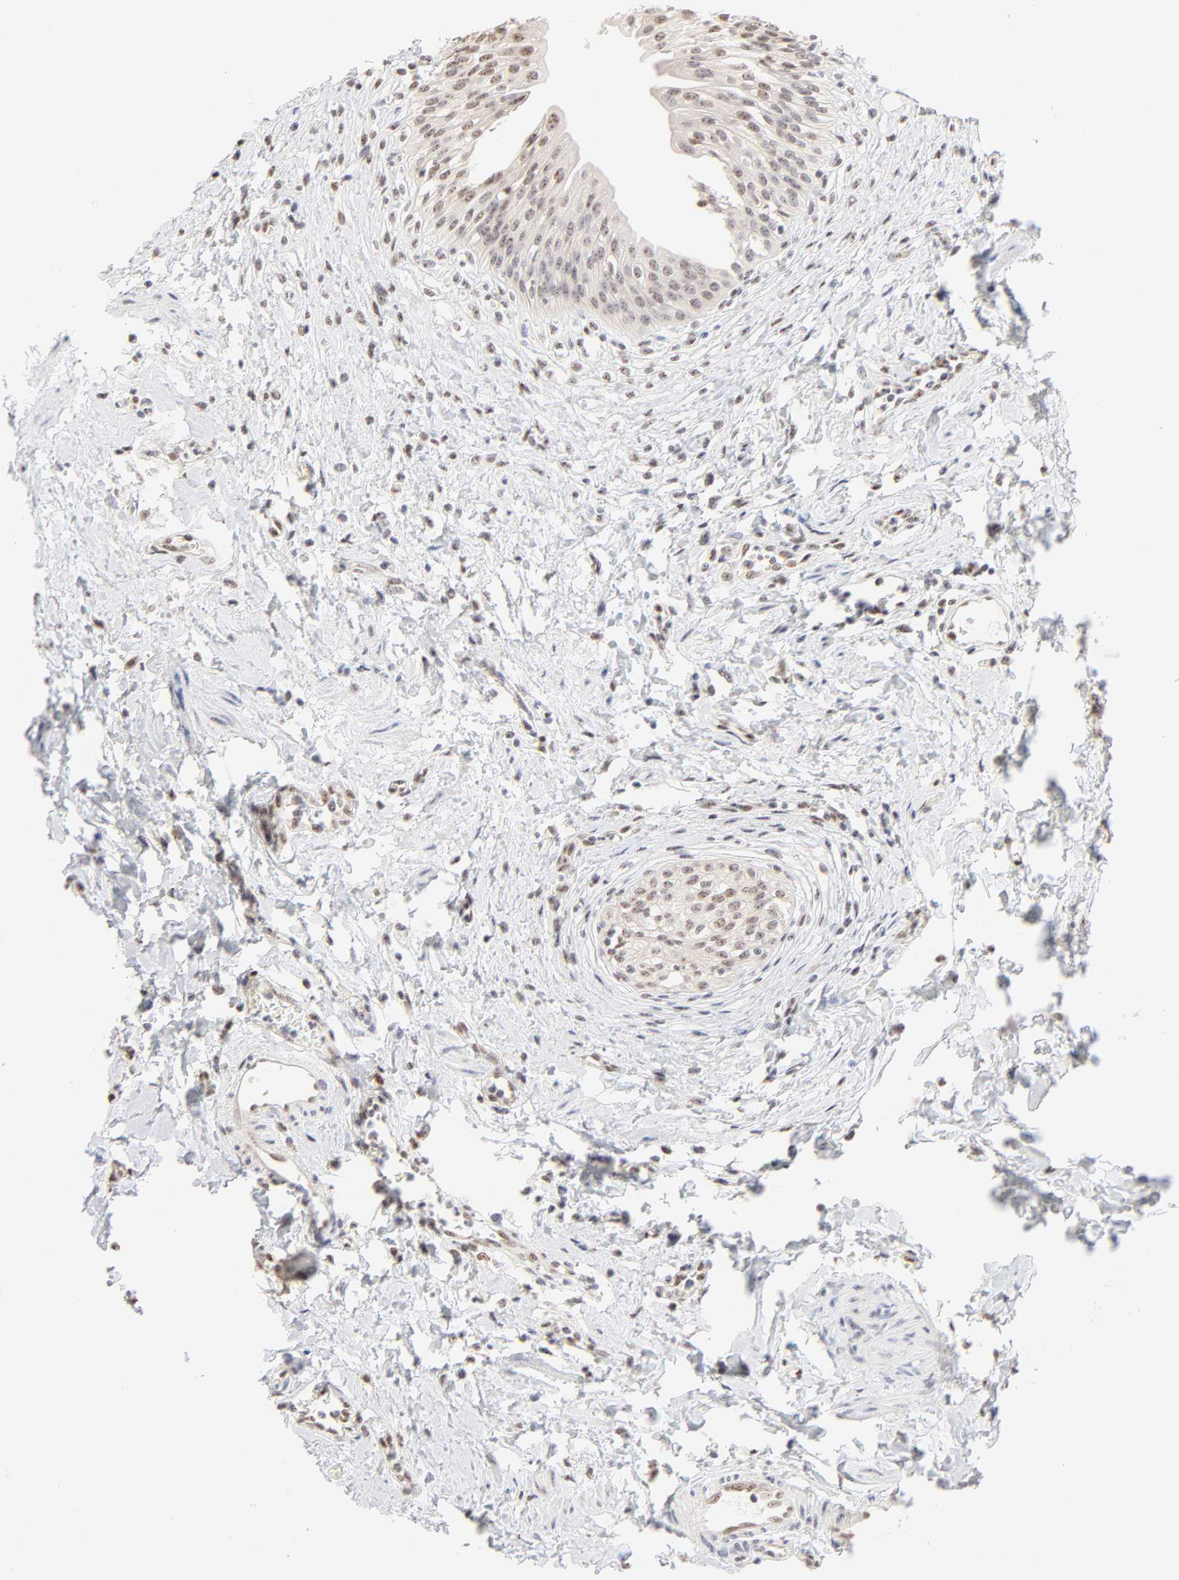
{"staining": {"intensity": "weak", "quantity": ">75%", "location": "nuclear"}, "tissue": "urinary bladder", "cell_type": "Urothelial cells", "image_type": "normal", "snomed": [{"axis": "morphology", "description": "Normal tissue, NOS"}, {"axis": "topography", "description": "Urinary bladder"}], "caption": "Immunohistochemical staining of unremarkable human urinary bladder shows weak nuclear protein staining in about >75% of urothelial cells.", "gene": "NFIL3", "patient": {"sex": "female", "age": 80}}